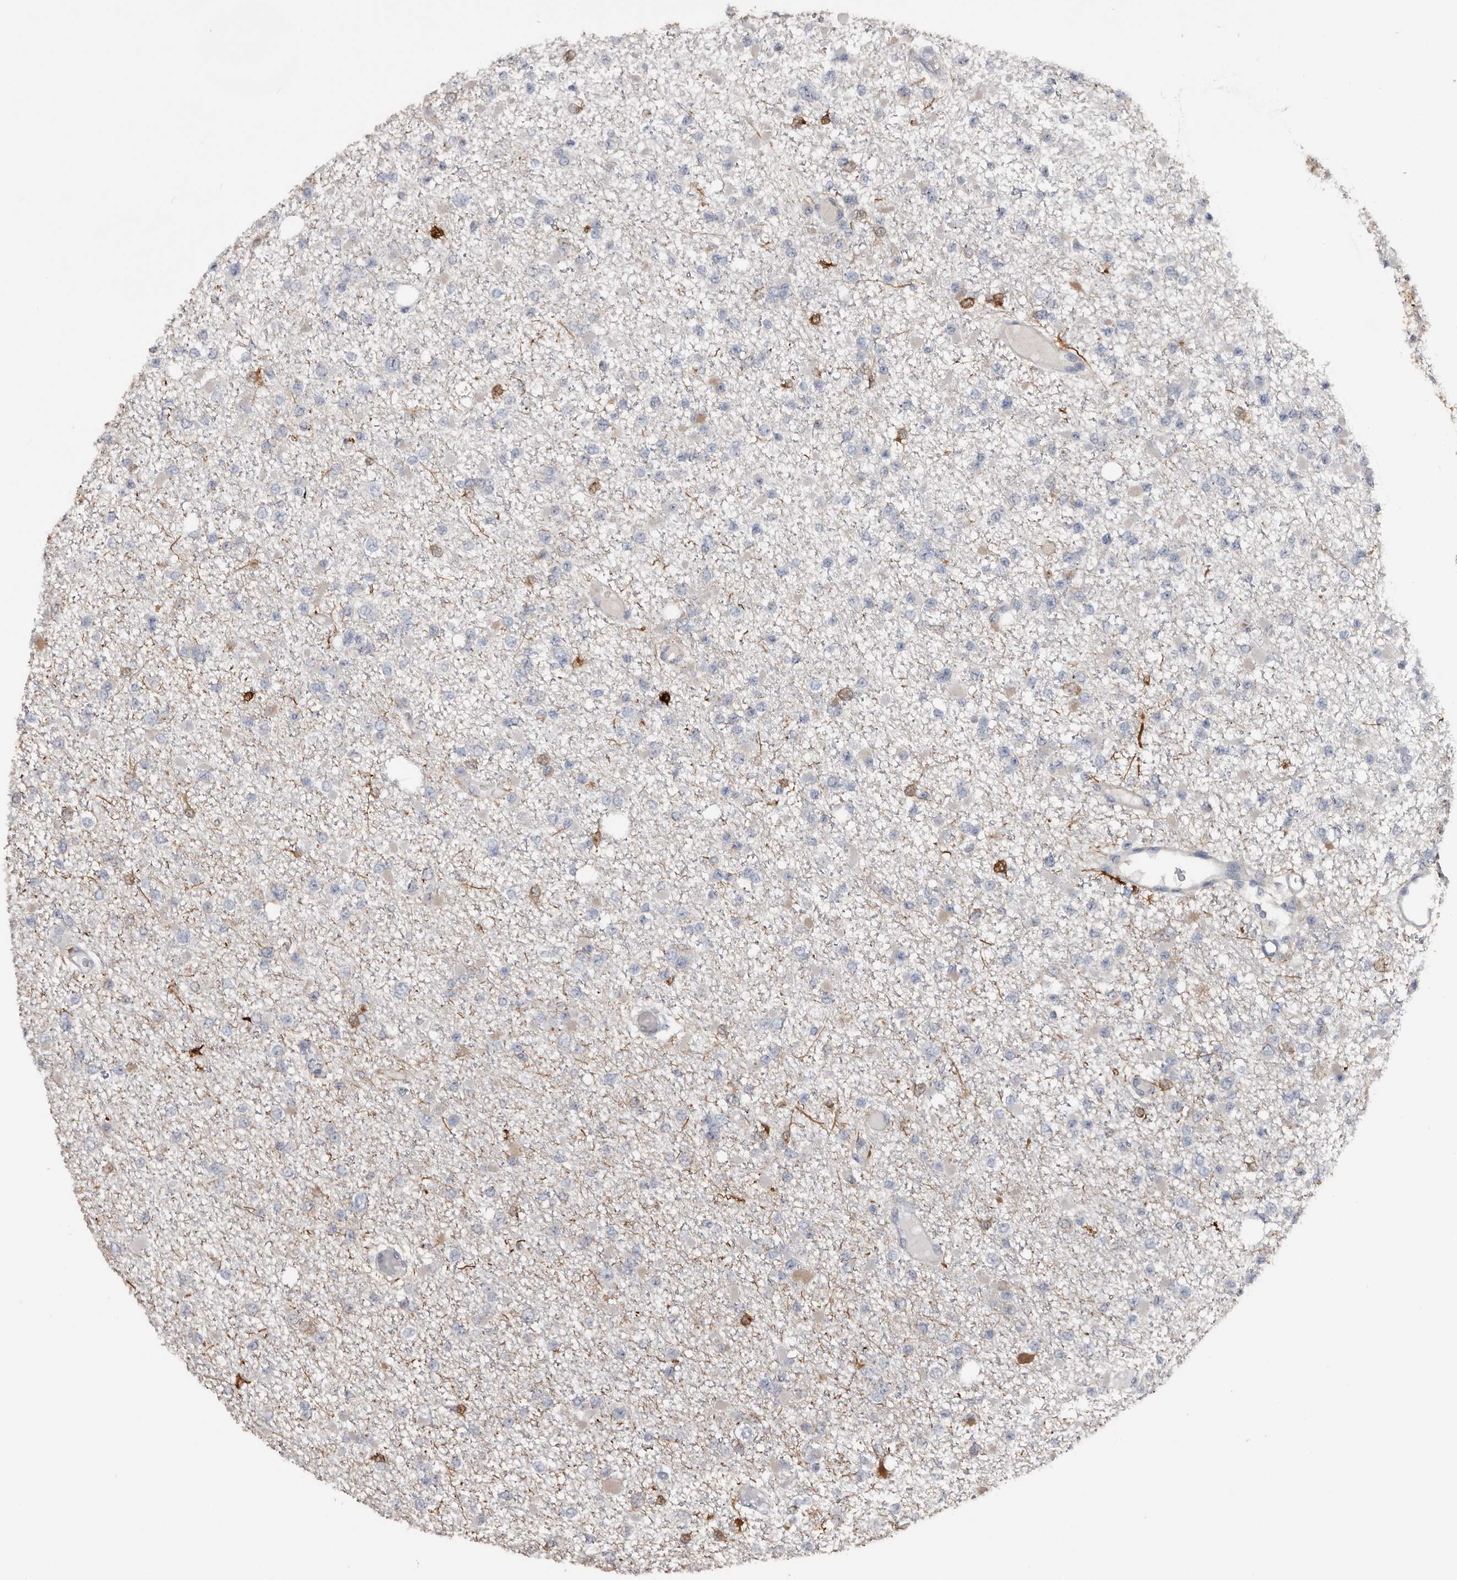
{"staining": {"intensity": "negative", "quantity": "none", "location": "none"}, "tissue": "glioma", "cell_type": "Tumor cells", "image_type": "cancer", "snomed": [{"axis": "morphology", "description": "Glioma, malignant, Low grade"}, {"axis": "topography", "description": "Brain"}], "caption": "Low-grade glioma (malignant) stained for a protein using IHC reveals no expression tumor cells.", "gene": "FABP7", "patient": {"sex": "female", "age": 22}}